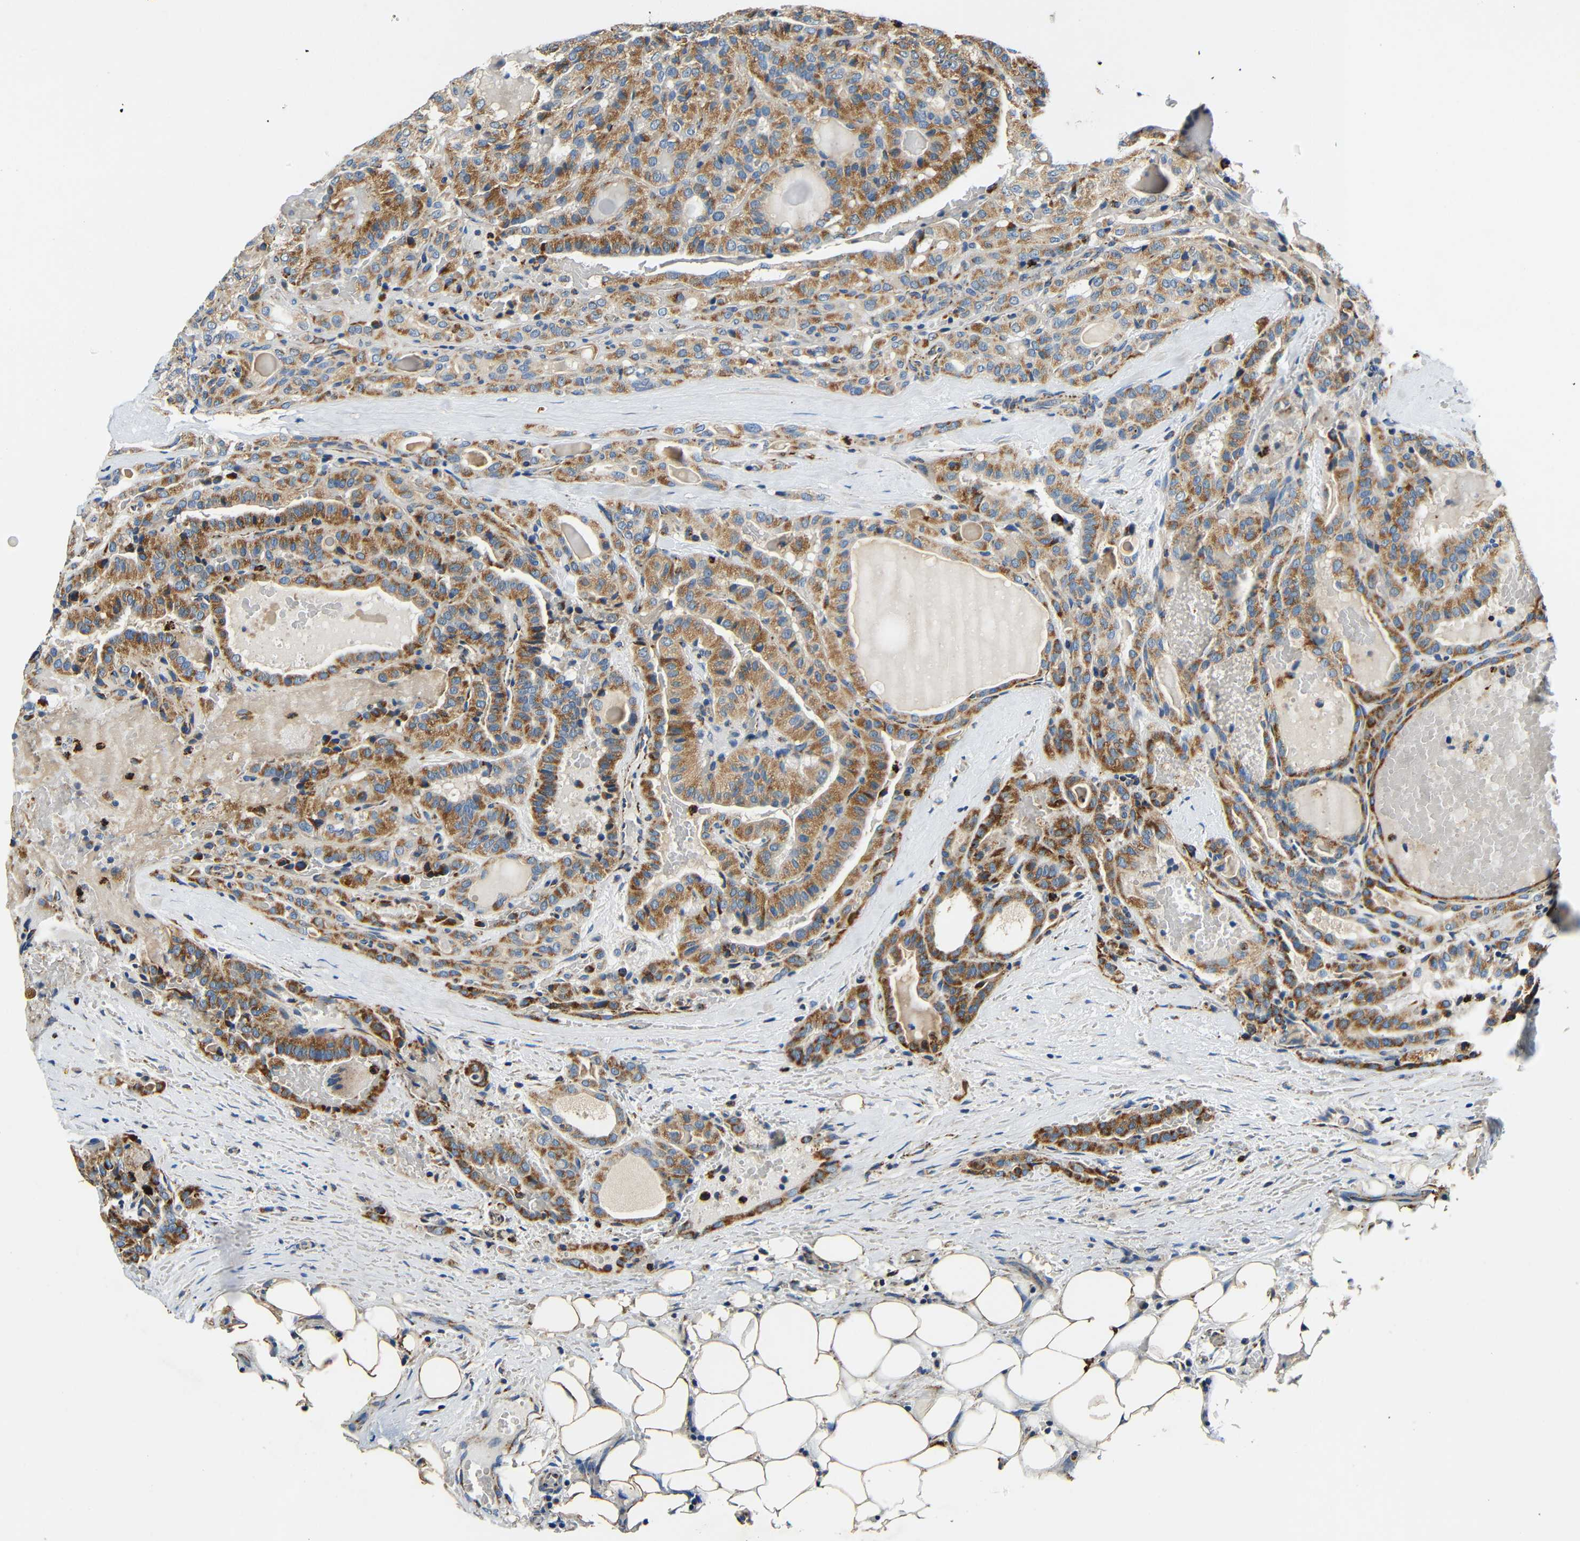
{"staining": {"intensity": "moderate", "quantity": ">75%", "location": "cytoplasmic/membranous"}, "tissue": "head and neck cancer", "cell_type": "Tumor cells", "image_type": "cancer", "snomed": [{"axis": "morphology", "description": "Squamous cell carcinoma, NOS"}, {"axis": "topography", "description": "Oral tissue"}, {"axis": "topography", "description": "Head-Neck"}], "caption": "A micrograph showing moderate cytoplasmic/membranous staining in approximately >75% of tumor cells in head and neck squamous cell carcinoma, as visualized by brown immunohistochemical staining.", "gene": "GALNT18", "patient": {"sex": "female", "age": 50}}